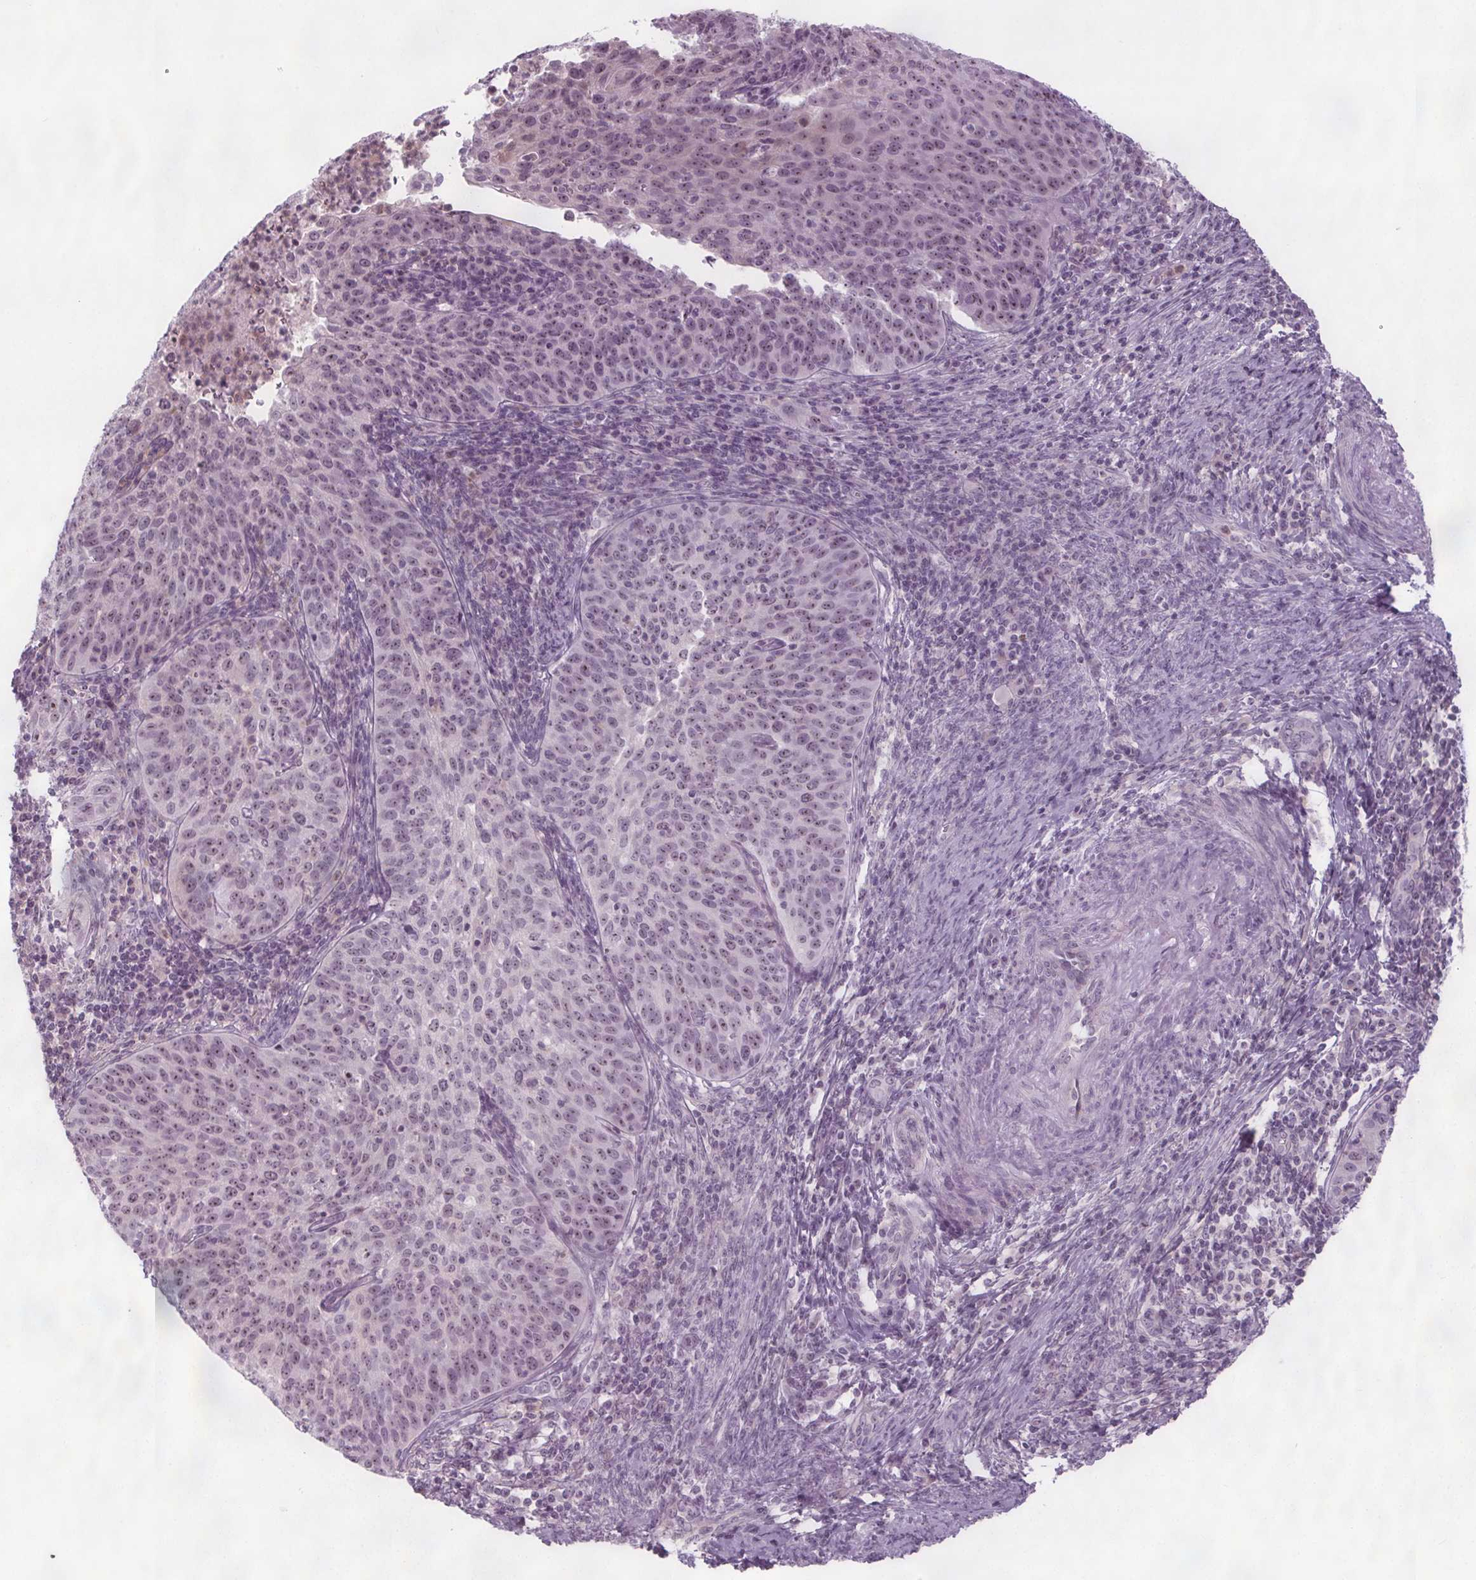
{"staining": {"intensity": "moderate", "quantity": ">75%", "location": "nuclear"}, "tissue": "cervical cancer", "cell_type": "Tumor cells", "image_type": "cancer", "snomed": [{"axis": "morphology", "description": "Squamous cell carcinoma, NOS"}, {"axis": "topography", "description": "Cervix"}], "caption": "A photomicrograph of human cervical squamous cell carcinoma stained for a protein shows moderate nuclear brown staining in tumor cells.", "gene": "NOLC1", "patient": {"sex": "female", "age": 30}}